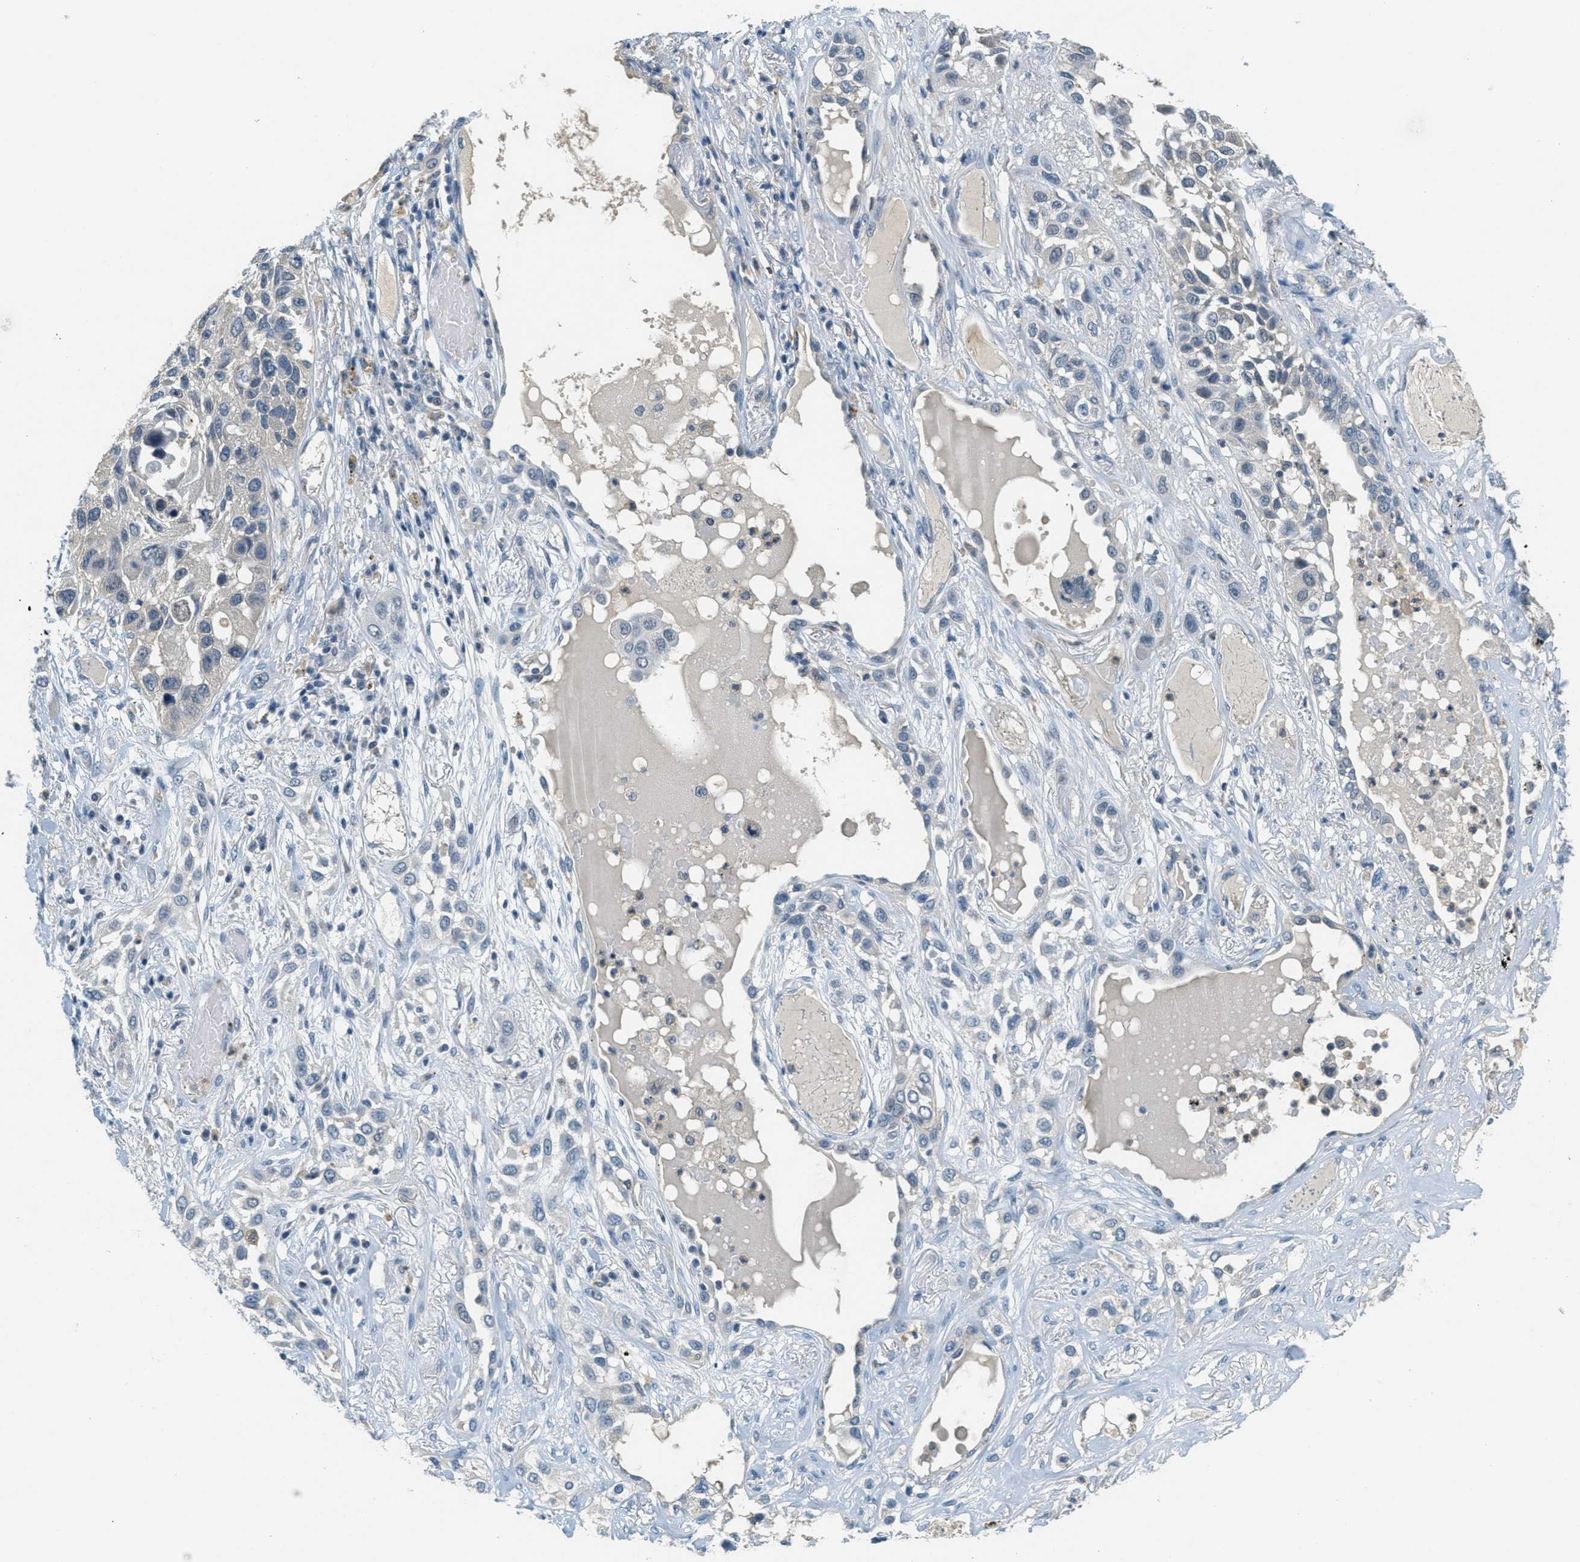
{"staining": {"intensity": "negative", "quantity": "none", "location": "none"}, "tissue": "lung cancer", "cell_type": "Tumor cells", "image_type": "cancer", "snomed": [{"axis": "morphology", "description": "Squamous cell carcinoma, NOS"}, {"axis": "topography", "description": "Lung"}], "caption": "The micrograph demonstrates no significant expression in tumor cells of lung squamous cell carcinoma.", "gene": "RASGRP2", "patient": {"sex": "male", "age": 71}}